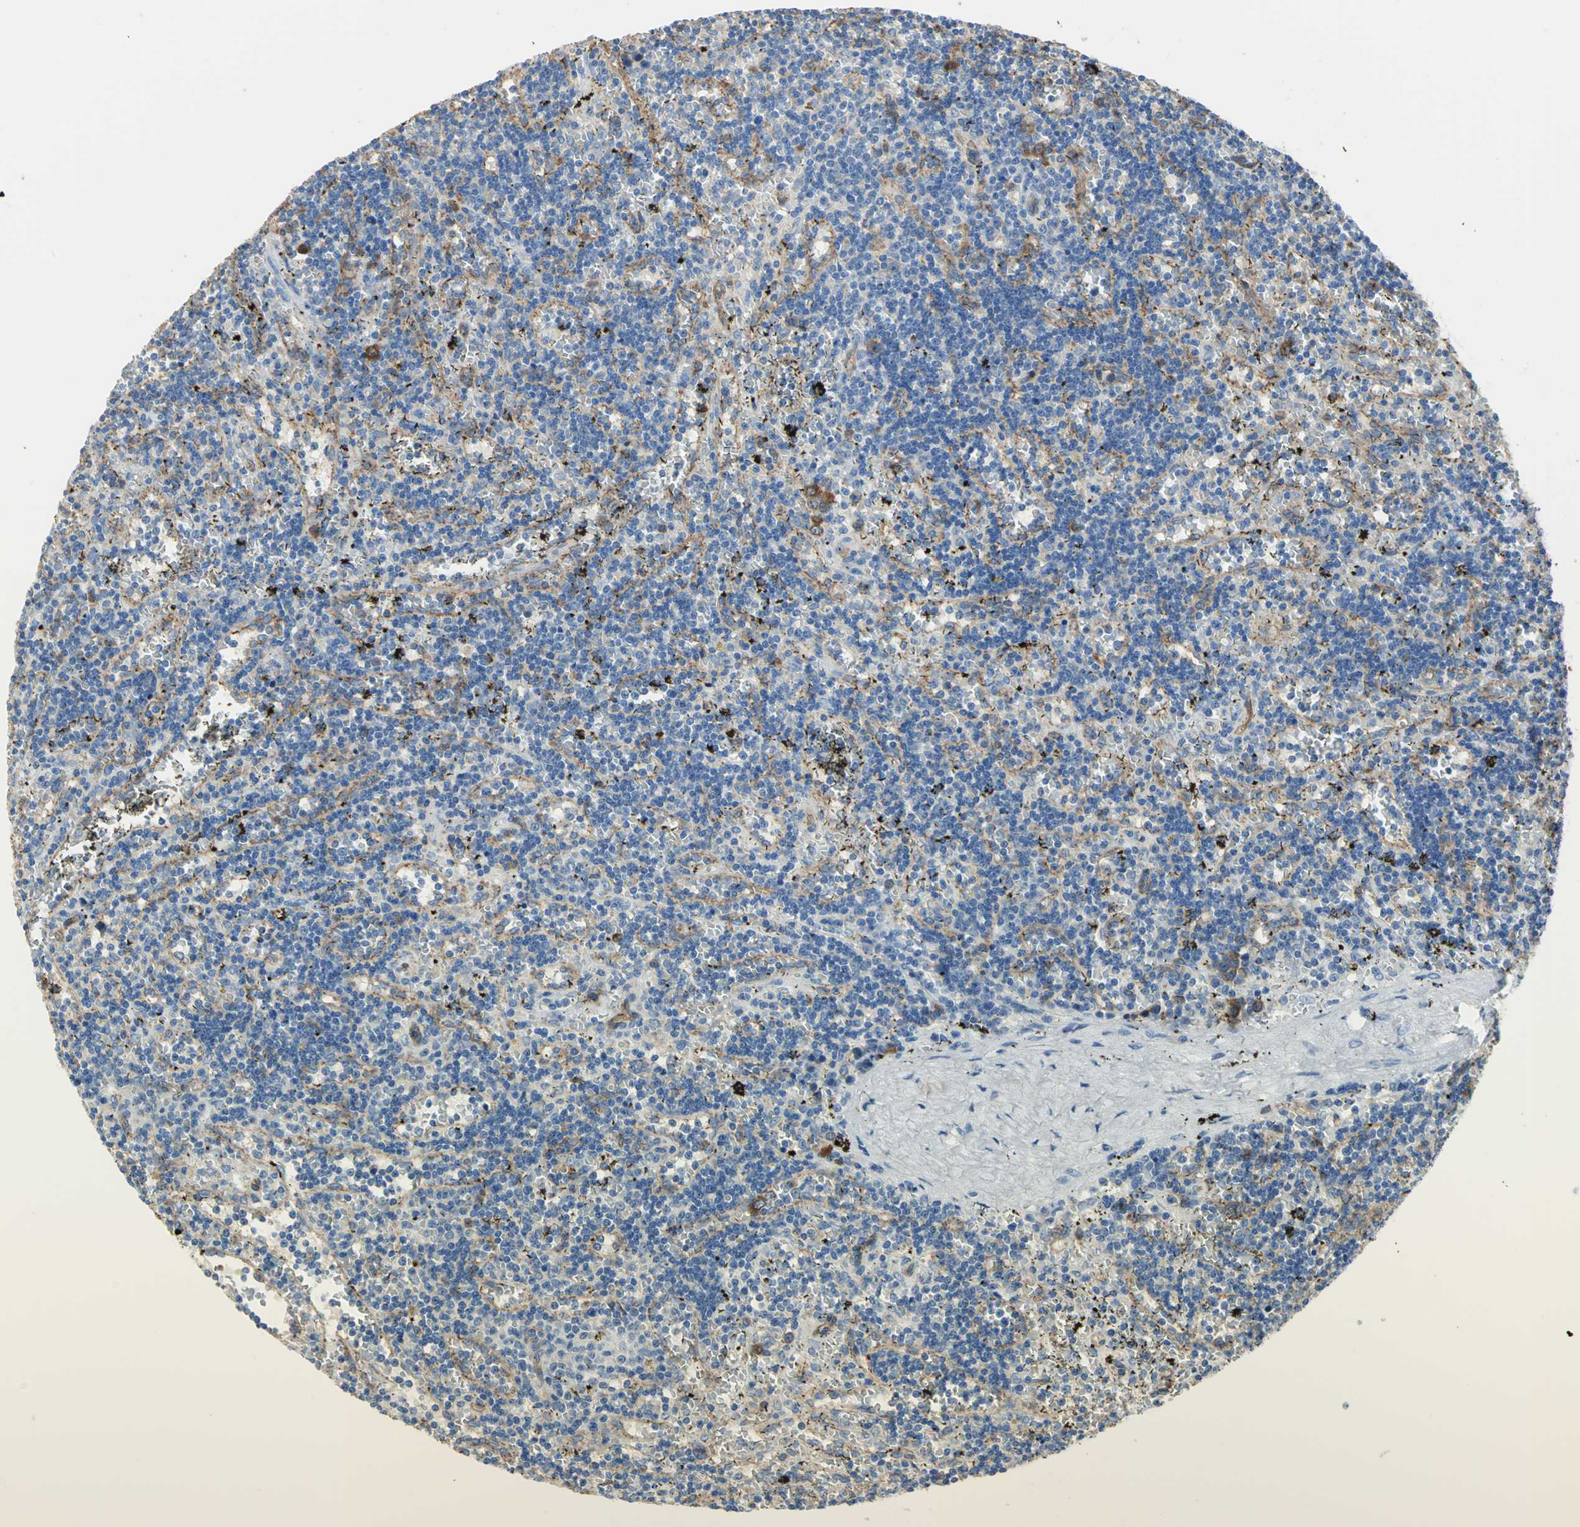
{"staining": {"intensity": "strong", "quantity": "<25%", "location": "cytoplasmic/membranous"}, "tissue": "lymphoma", "cell_type": "Tumor cells", "image_type": "cancer", "snomed": [{"axis": "morphology", "description": "Malignant lymphoma, non-Hodgkin's type, Low grade"}, {"axis": "topography", "description": "Spleen"}], "caption": "A medium amount of strong cytoplasmic/membranous expression is appreciated in about <25% of tumor cells in lymphoma tissue.", "gene": "DLGAP5", "patient": {"sex": "male", "age": 60}}